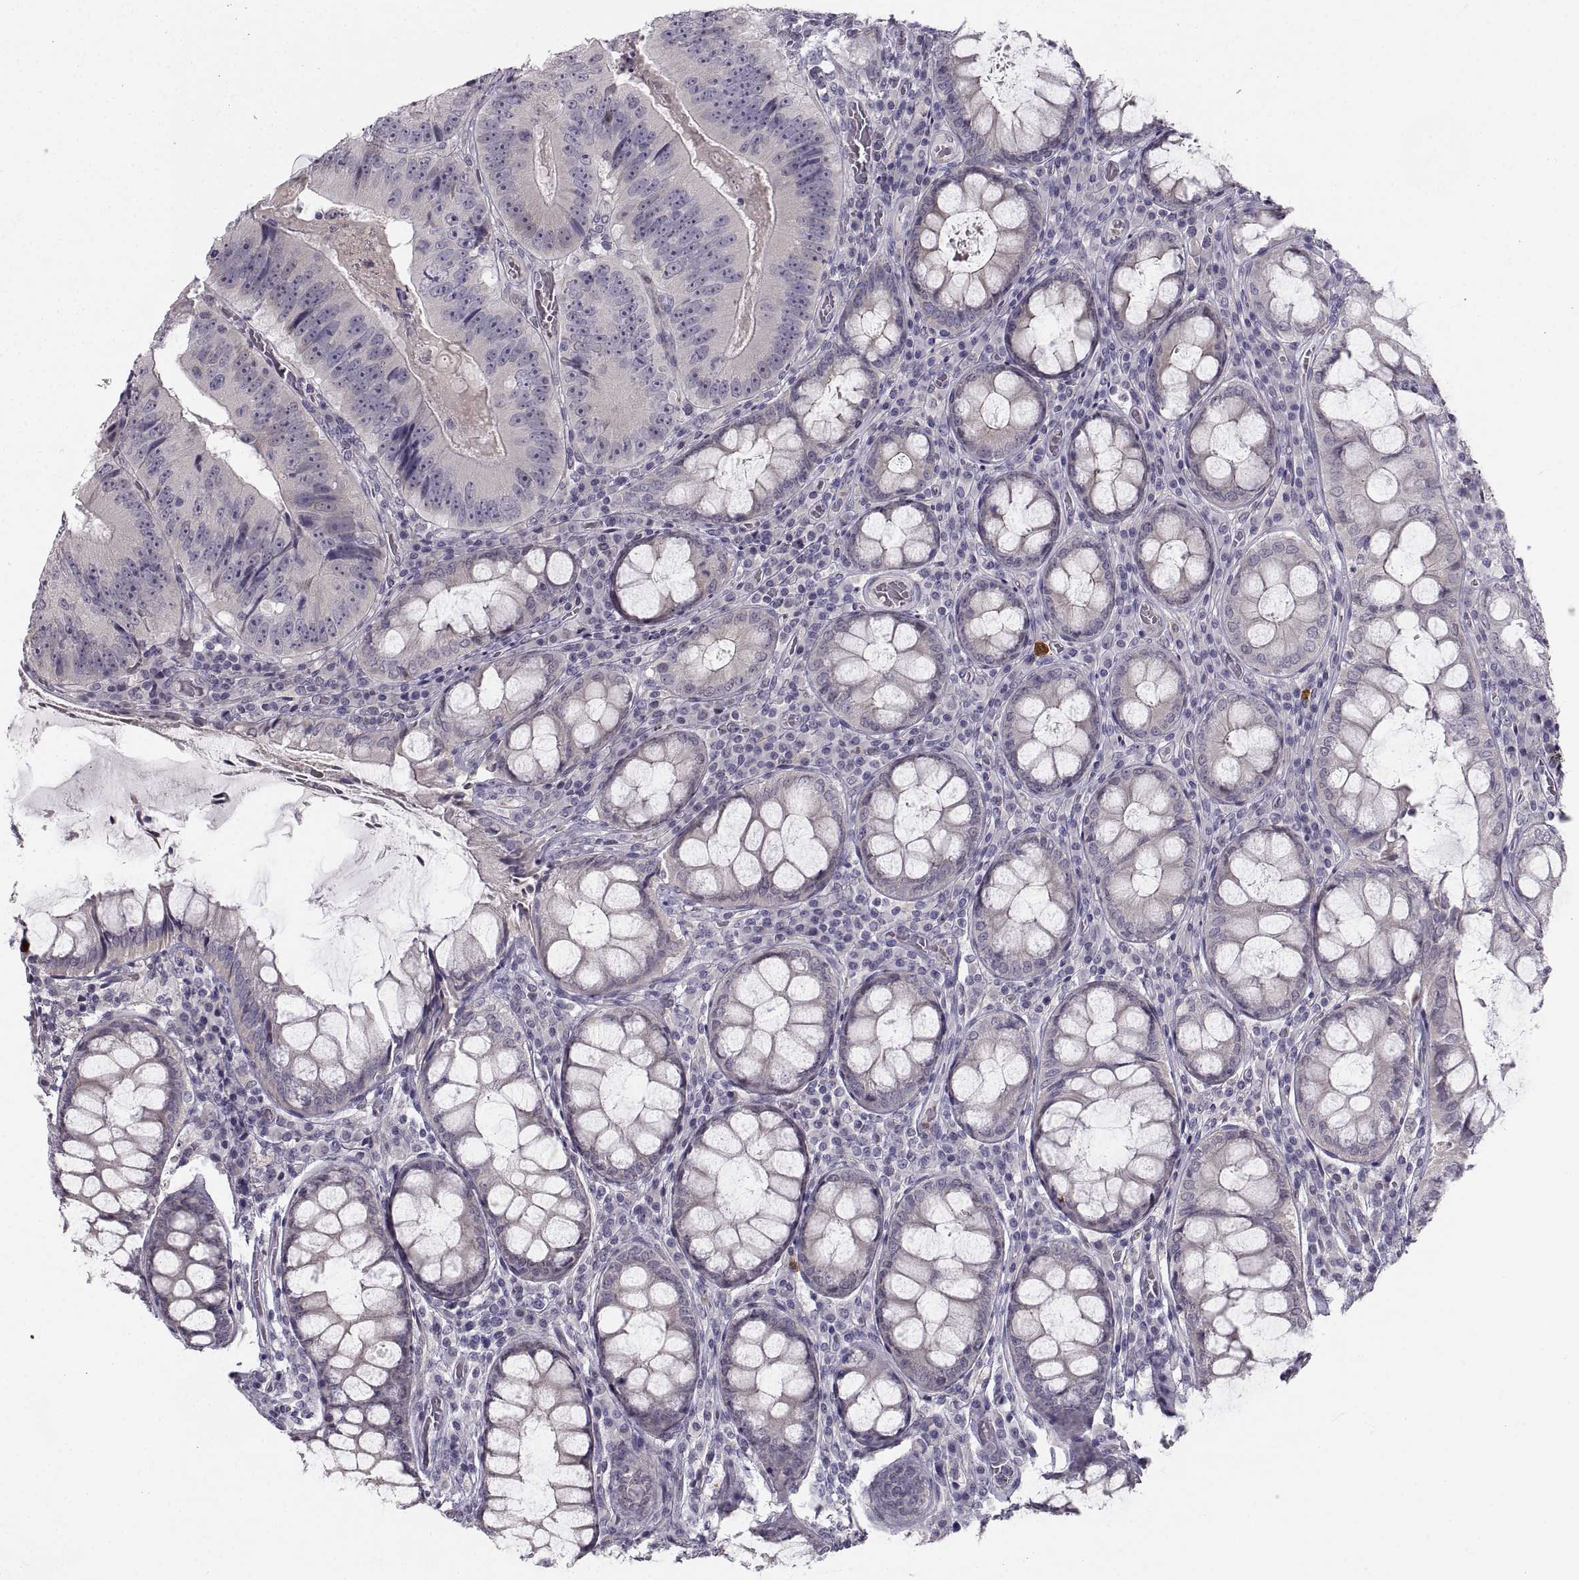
{"staining": {"intensity": "negative", "quantity": "none", "location": "none"}, "tissue": "colorectal cancer", "cell_type": "Tumor cells", "image_type": "cancer", "snomed": [{"axis": "morphology", "description": "Adenocarcinoma, NOS"}, {"axis": "topography", "description": "Colon"}], "caption": "Protein analysis of adenocarcinoma (colorectal) shows no significant positivity in tumor cells.", "gene": "ZNF185", "patient": {"sex": "female", "age": 86}}